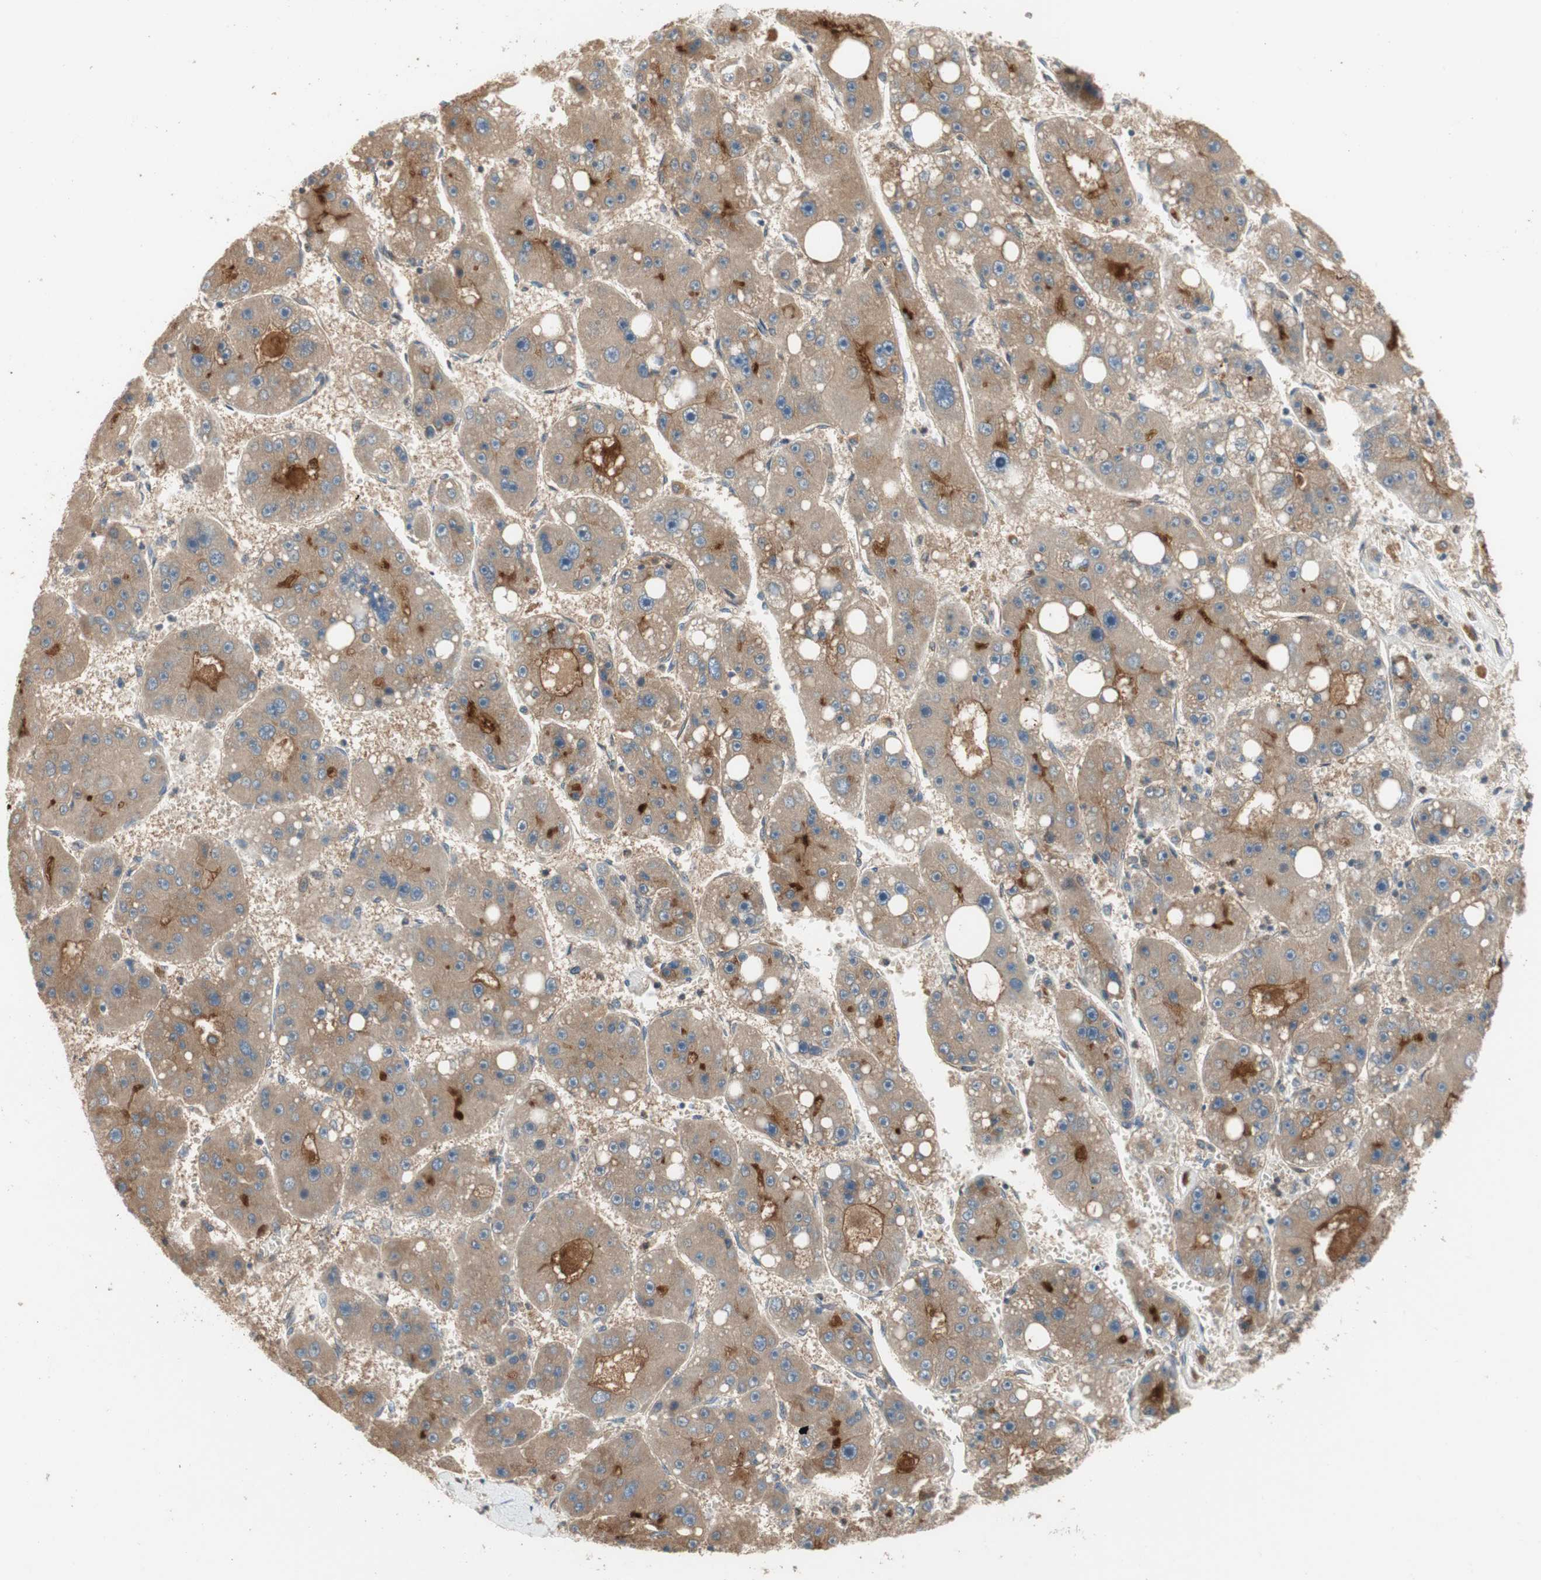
{"staining": {"intensity": "moderate", "quantity": ">75%", "location": "cytoplasmic/membranous"}, "tissue": "liver cancer", "cell_type": "Tumor cells", "image_type": "cancer", "snomed": [{"axis": "morphology", "description": "Carcinoma, Hepatocellular, NOS"}, {"axis": "topography", "description": "Liver"}], "caption": "Approximately >75% of tumor cells in liver cancer reveal moderate cytoplasmic/membranous protein staining as visualized by brown immunohistochemical staining.", "gene": "ALPL", "patient": {"sex": "female", "age": 61}}